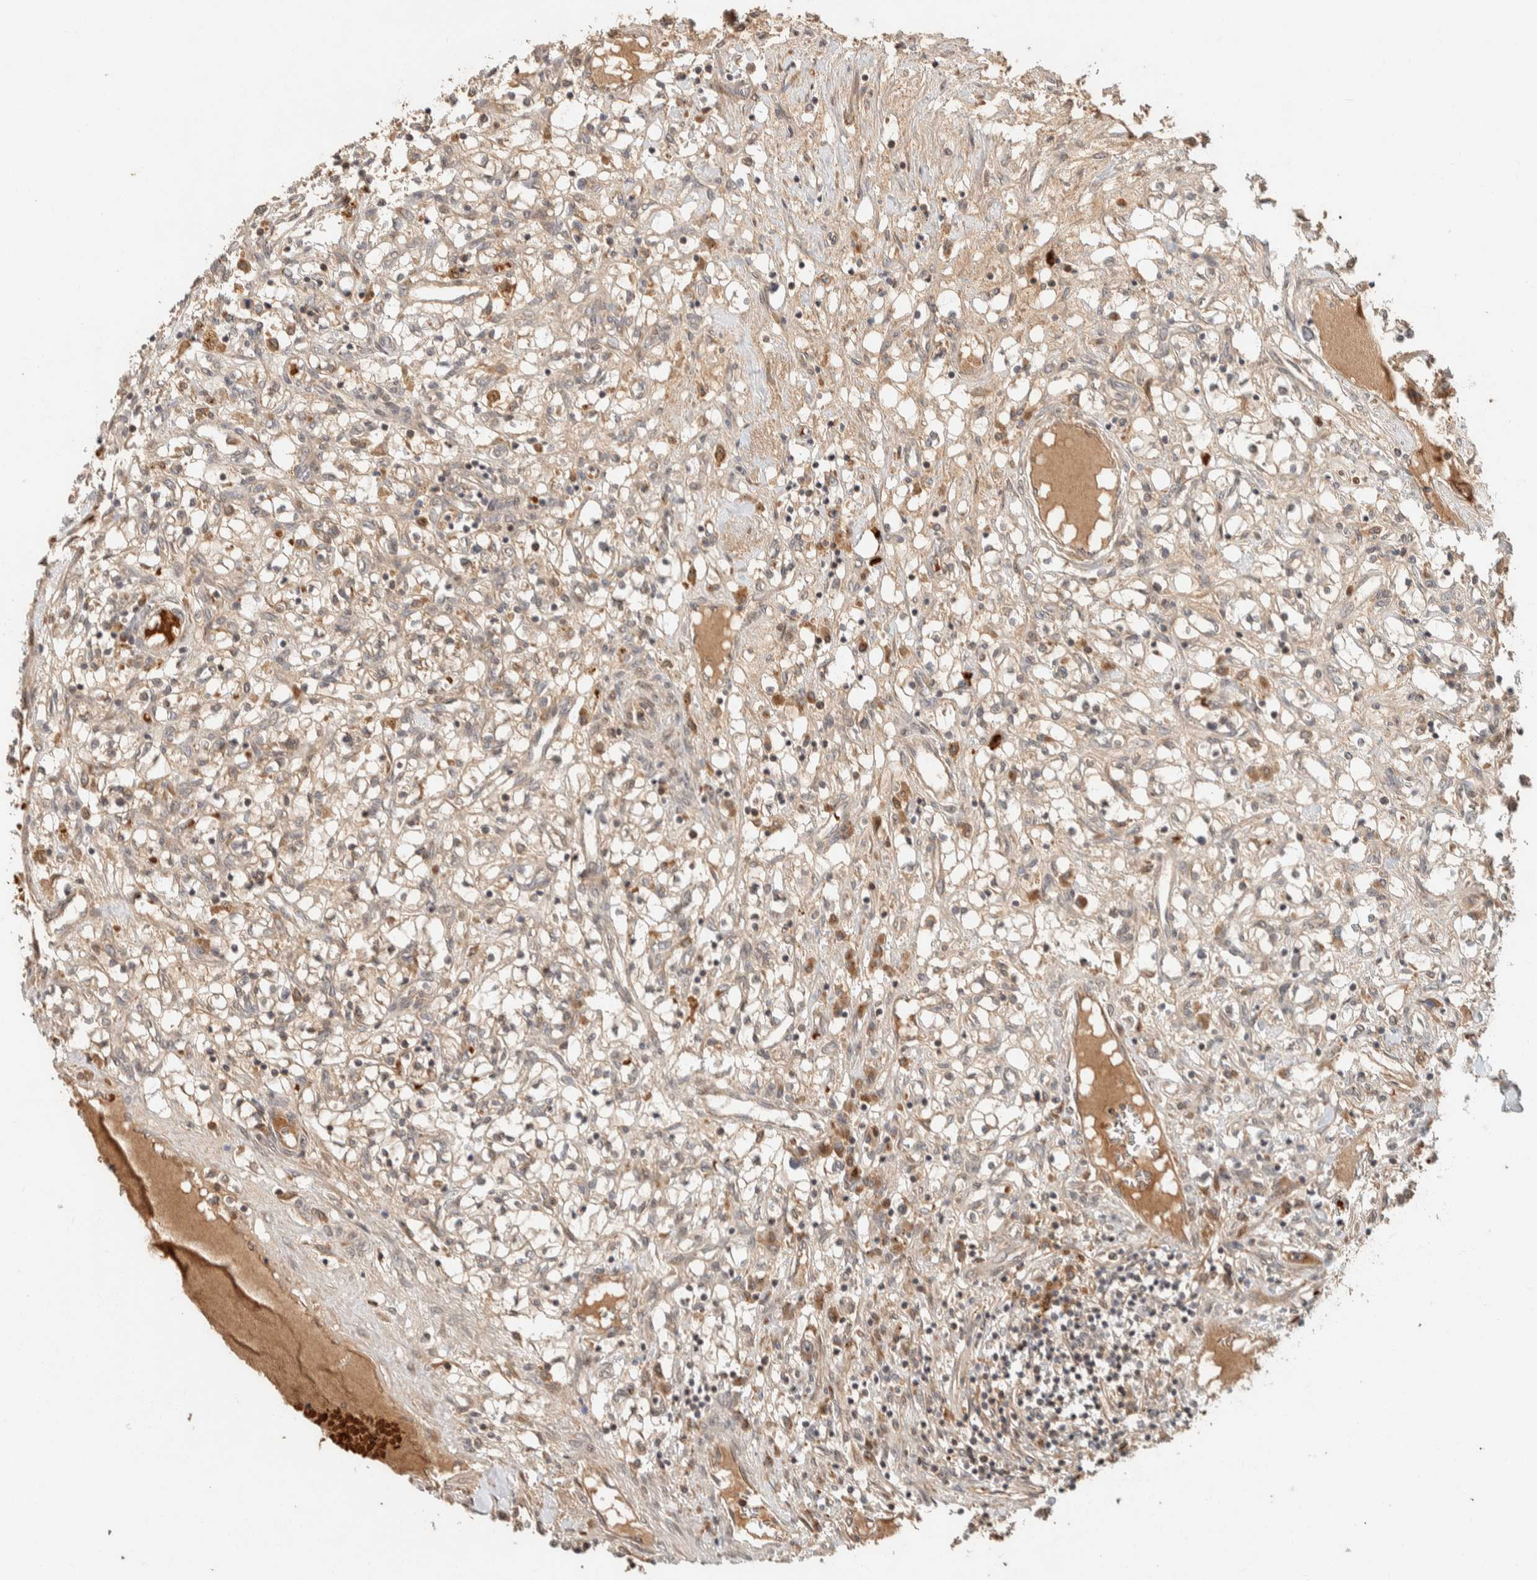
{"staining": {"intensity": "weak", "quantity": ">75%", "location": "cytoplasmic/membranous"}, "tissue": "renal cancer", "cell_type": "Tumor cells", "image_type": "cancer", "snomed": [{"axis": "morphology", "description": "Adenocarcinoma, NOS"}, {"axis": "topography", "description": "Kidney"}], "caption": "Weak cytoplasmic/membranous positivity is seen in approximately >75% of tumor cells in renal adenocarcinoma.", "gene": "ZBTB2", "patient": {"sex": "male", "age": 68}}